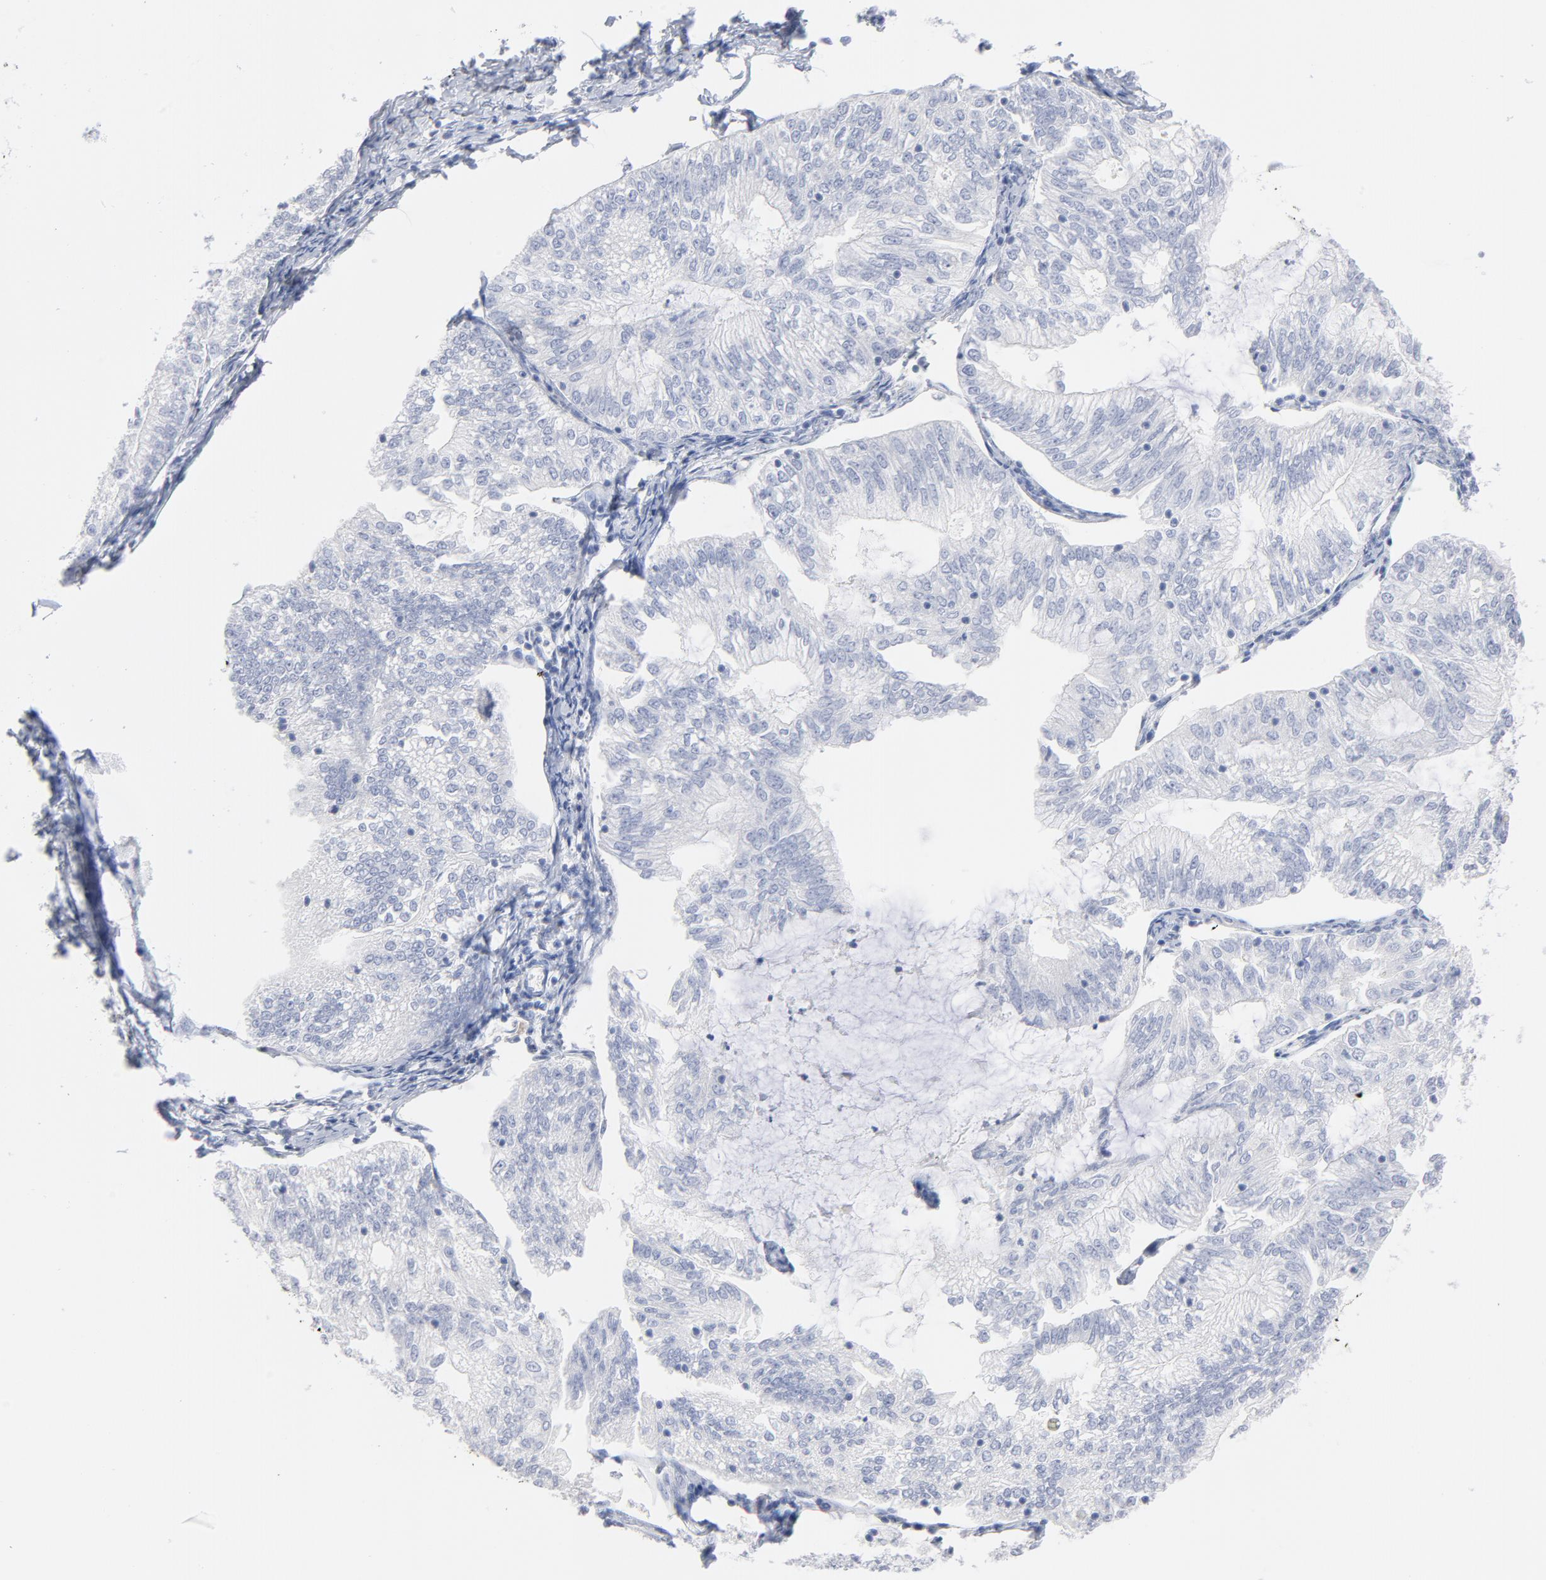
{"staining": {"intensity": "negative", "quantity": "none", "location": "none"}, "tissue": "endometrial cancer", "cell_type": "Tumor cells", "image_type": "cancer", "snomed": [{"axis": "morphology", "description": "Adenocarcinoma, NOS"}, {"axis": "topography", "description": "Endometrium"}], "caption": "The IHC micrograph has no significant expression in tumor cells of endometrial cancer (adenocarcinoma) tissue.", "gene": "P2RY8", "patient": {"sex": "female", "age": 69}}